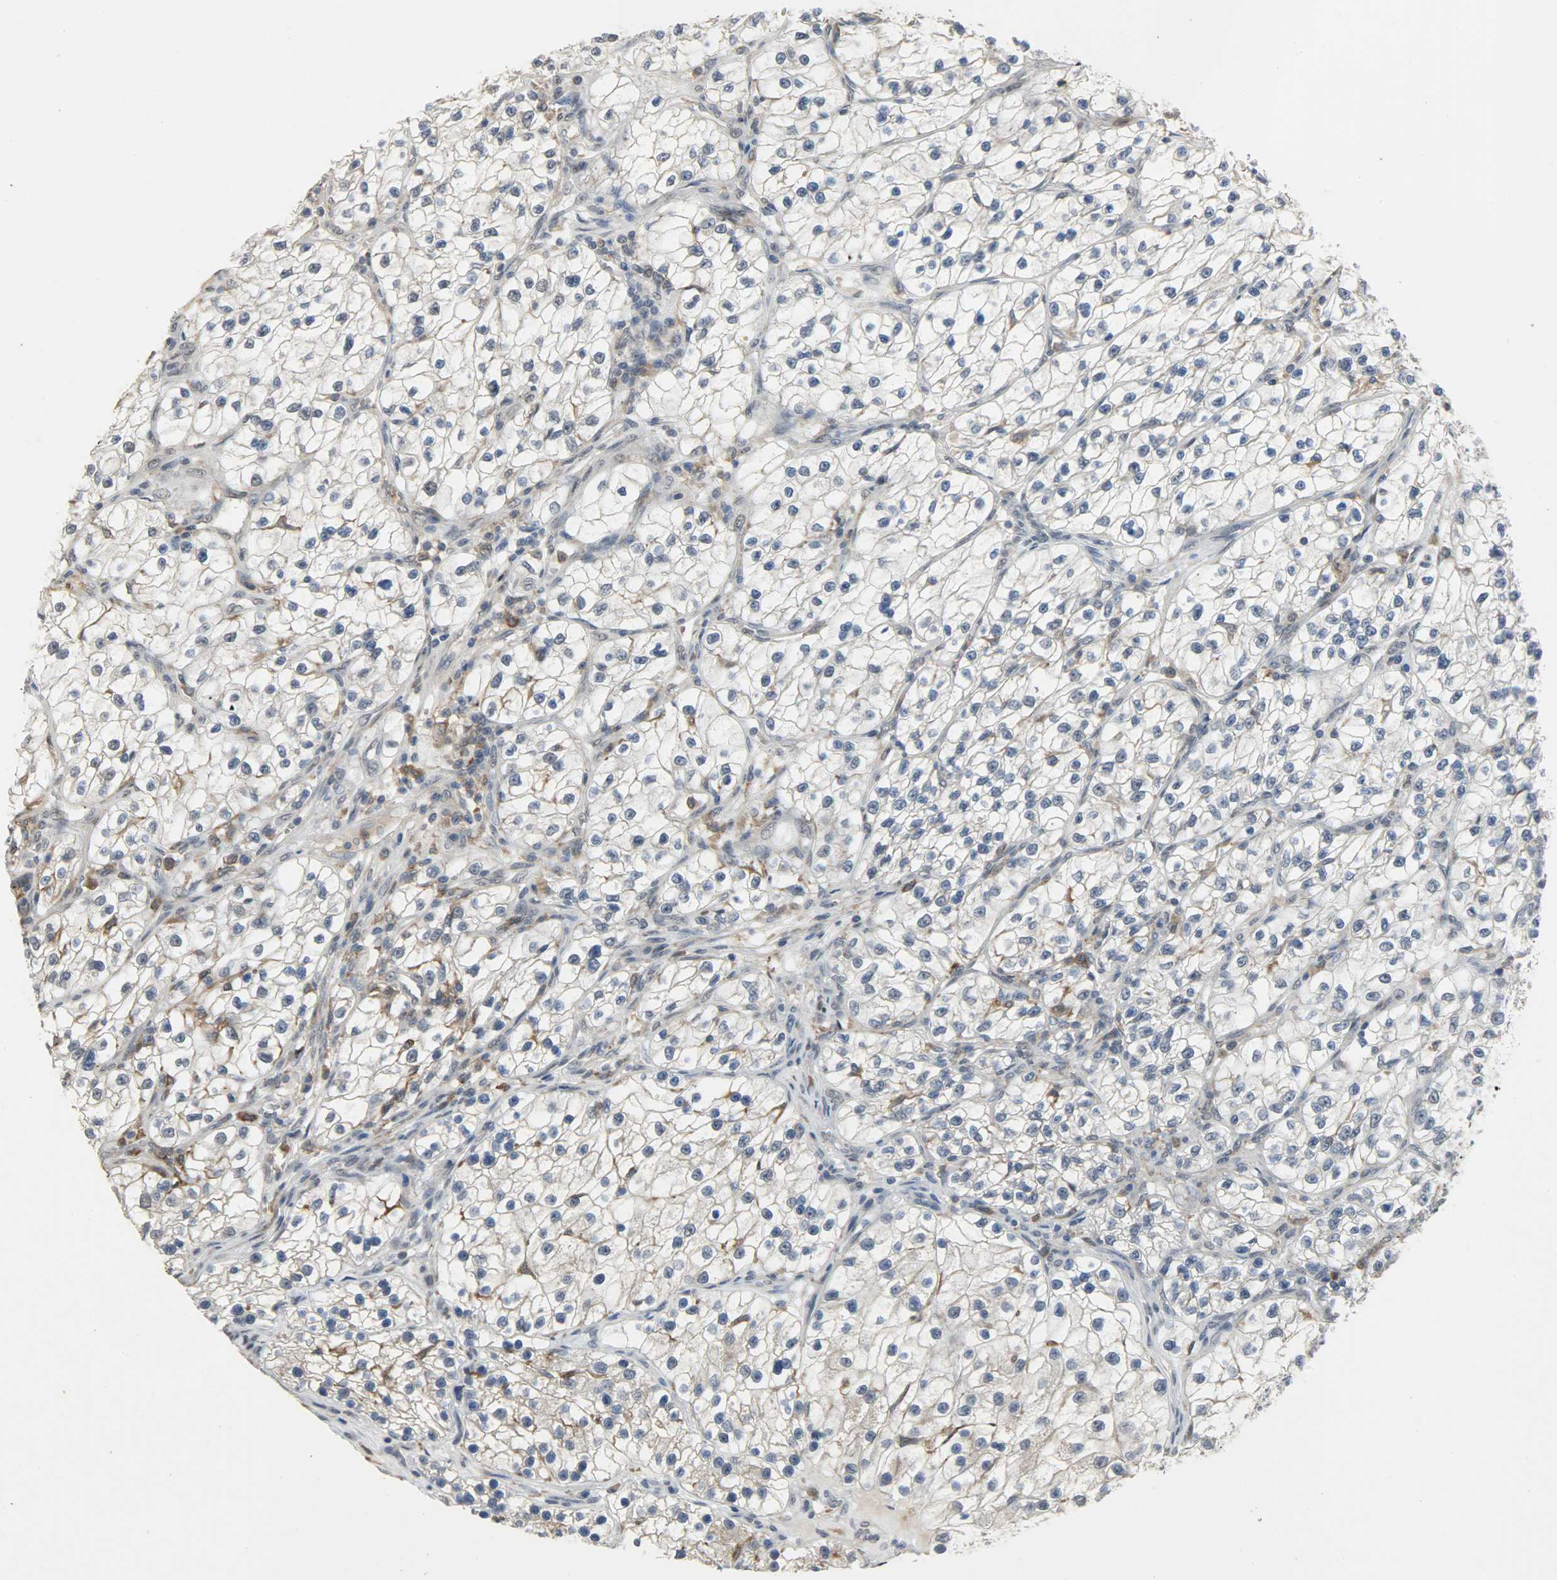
{"staining": {"intensity": "negative", "quantity": "none", "location": "none"}, "tissue": "renal cancer", "cell_type": "Tumor cells", "image_type": "cancer", "snomed": [{"axis": "morphology", "description": "Adenocarcinoma, NOS"}, {"axis": "topography", "description": "Kidney"}], "caption": "Immunohistochemical staining of renal adenocarcinoma demonstrates no significant positivity in tumor cells.", "gene": "SKAP2", "patient": {"sex": "female", "age": 57}}